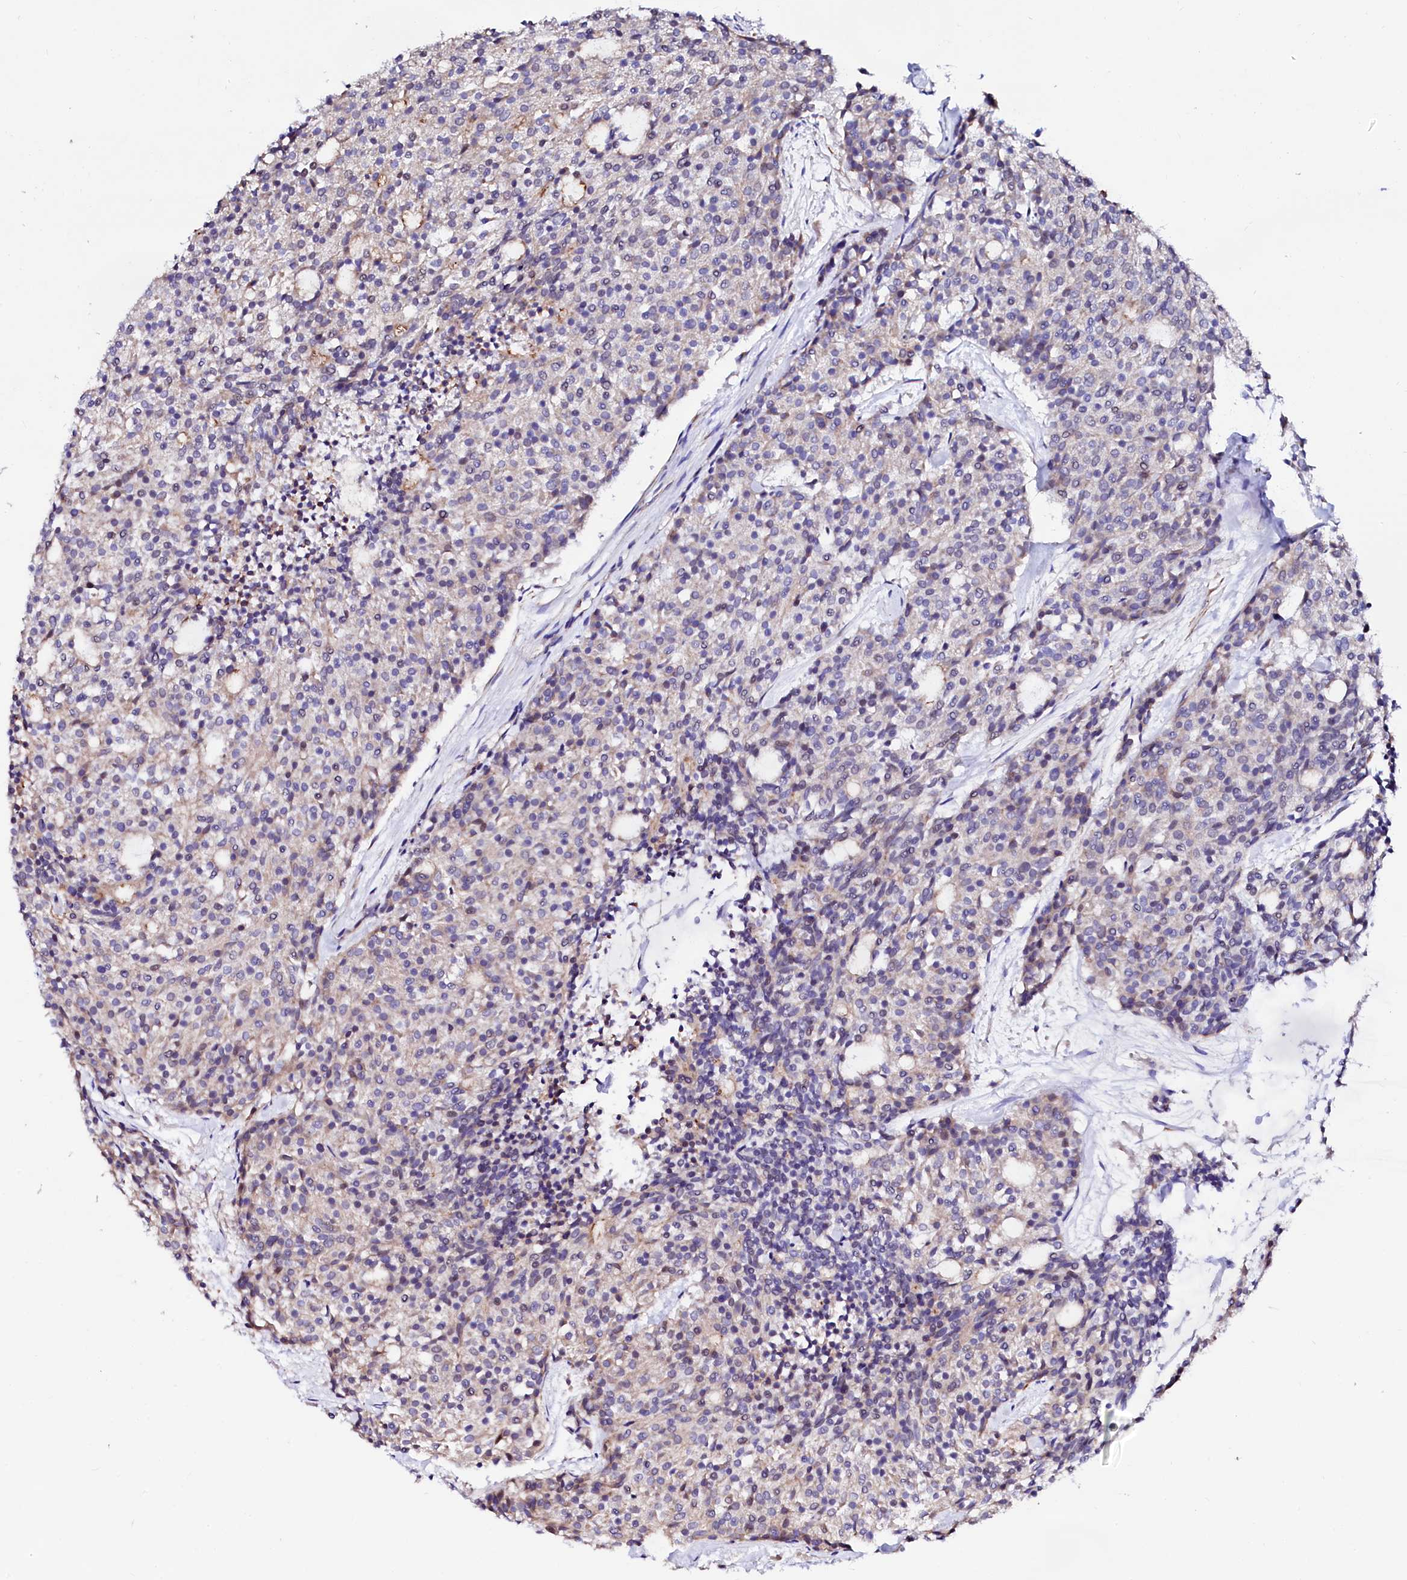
{"staining": {"intensity": "negative", "quantity": "none", "location": "none"}, "tissue": "carcinoid", "cell_type": "Tumor cells", "image_type": "cancer", "snomed": [{"axis": "morphology", "description": "Carcinoid, malignant, NOS"}, {"axis": "topography", "description": "Pancreas"}], "caption": "Immunohistochemical staining of carcinoid shows no significant expression in tumor cells.", "gene": "GPR176", "patient": {"sex": "female", "age": 54}}